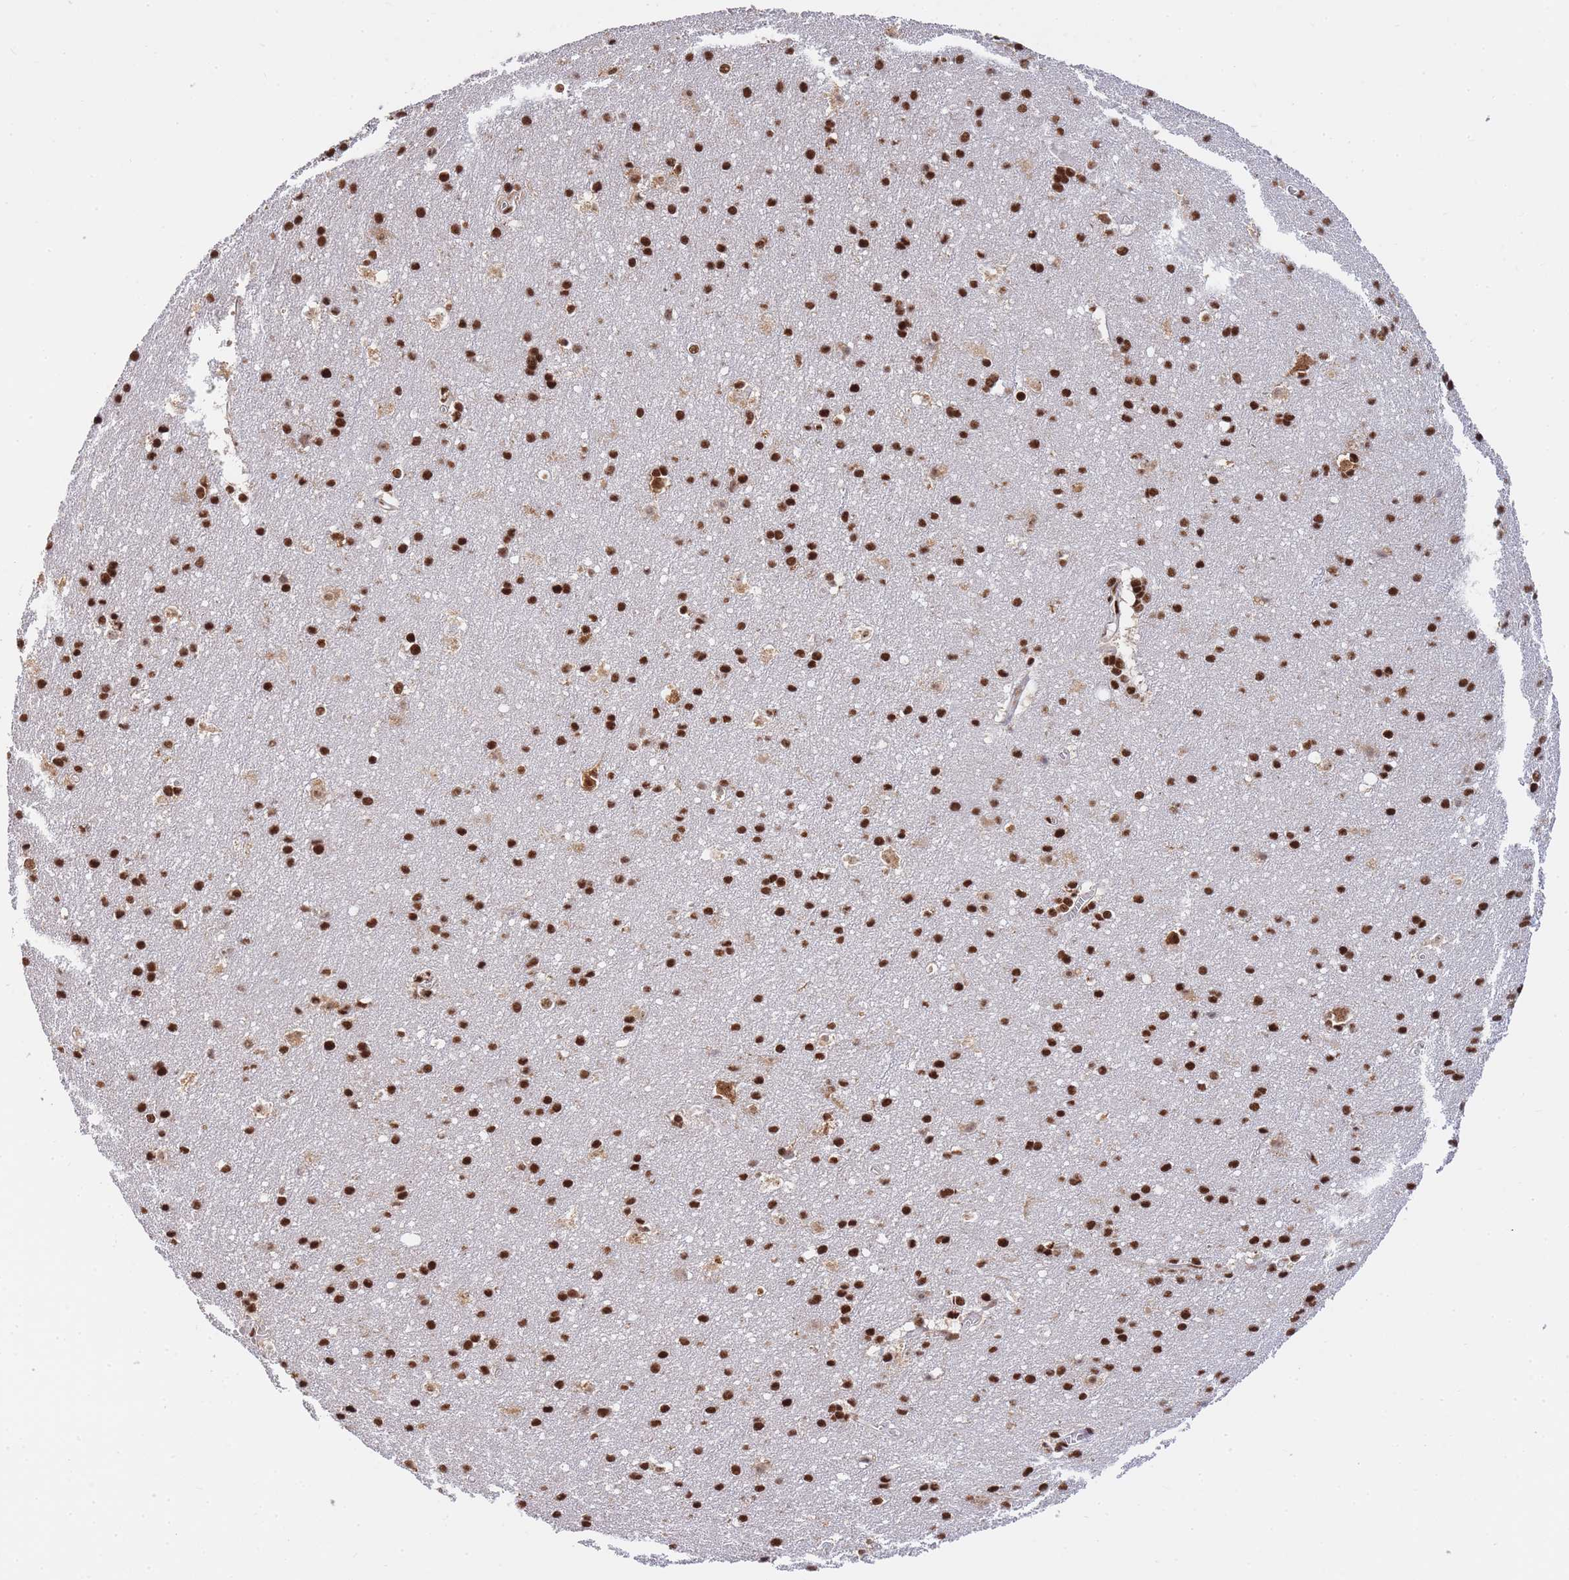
{"staining": {"intensity": "strong", "quantity": ">75%", "location": "nuclear"}, "tissue": "cerebral cortex", "cell_type": "Endothelial cells", "image_type": "normal", "snomed": [{"axis": "morphology", "description": "Normal tissue, NOS"}, {"axis": "topography", "description": "Cerebral cortex"}], "caption": "An immunohistochemistry (IHC) micrograph of unremarkable tissue is shown. Protein staining in brown labels strong nuclear positivity in cerebral cortex within endothelial cells.", "gene": "PRKDC", "patient": {"sex": "male", "age": 54}}